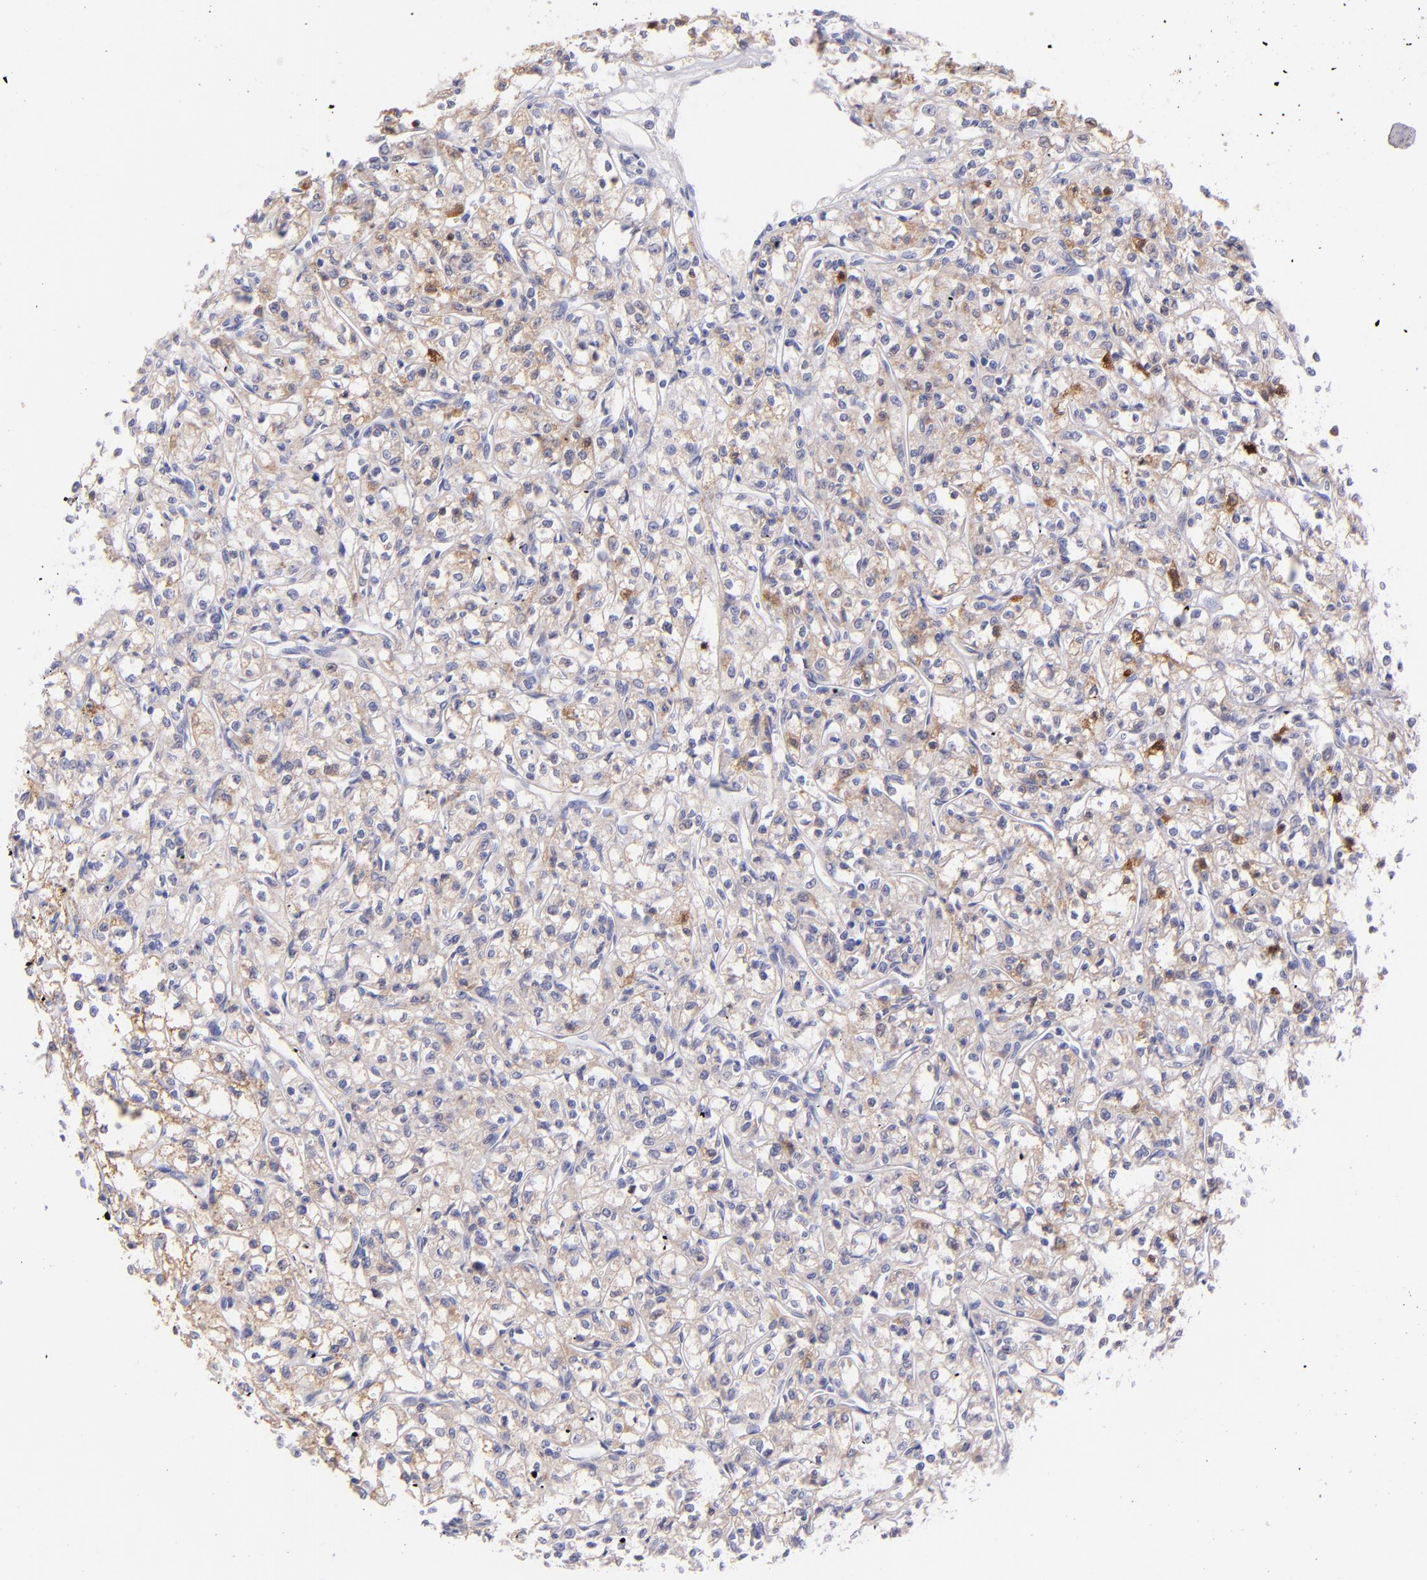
{"staining": {"intensity": "weak", "quantity": ">75%", "location": "cytoplasmic/membranous"}, "tissue": "renal cancer", "cell_type": "Tumor cells", "image_type": "cancer", "snomed": [{"axis": "morphology", "description": "Adenocarcinoma, NOS"}, {"axis": "topography", "description": "Kidney"}], "caption": "DAB (3,3'-diaminobenzidine) immunohistochemical staining of human renal cancer reveals weak cytoplasmic/membranous protein staining in about >75% of tumor cells.", "gene": "SH2D4A", "patient": {"sex": "male", "age": 61}}